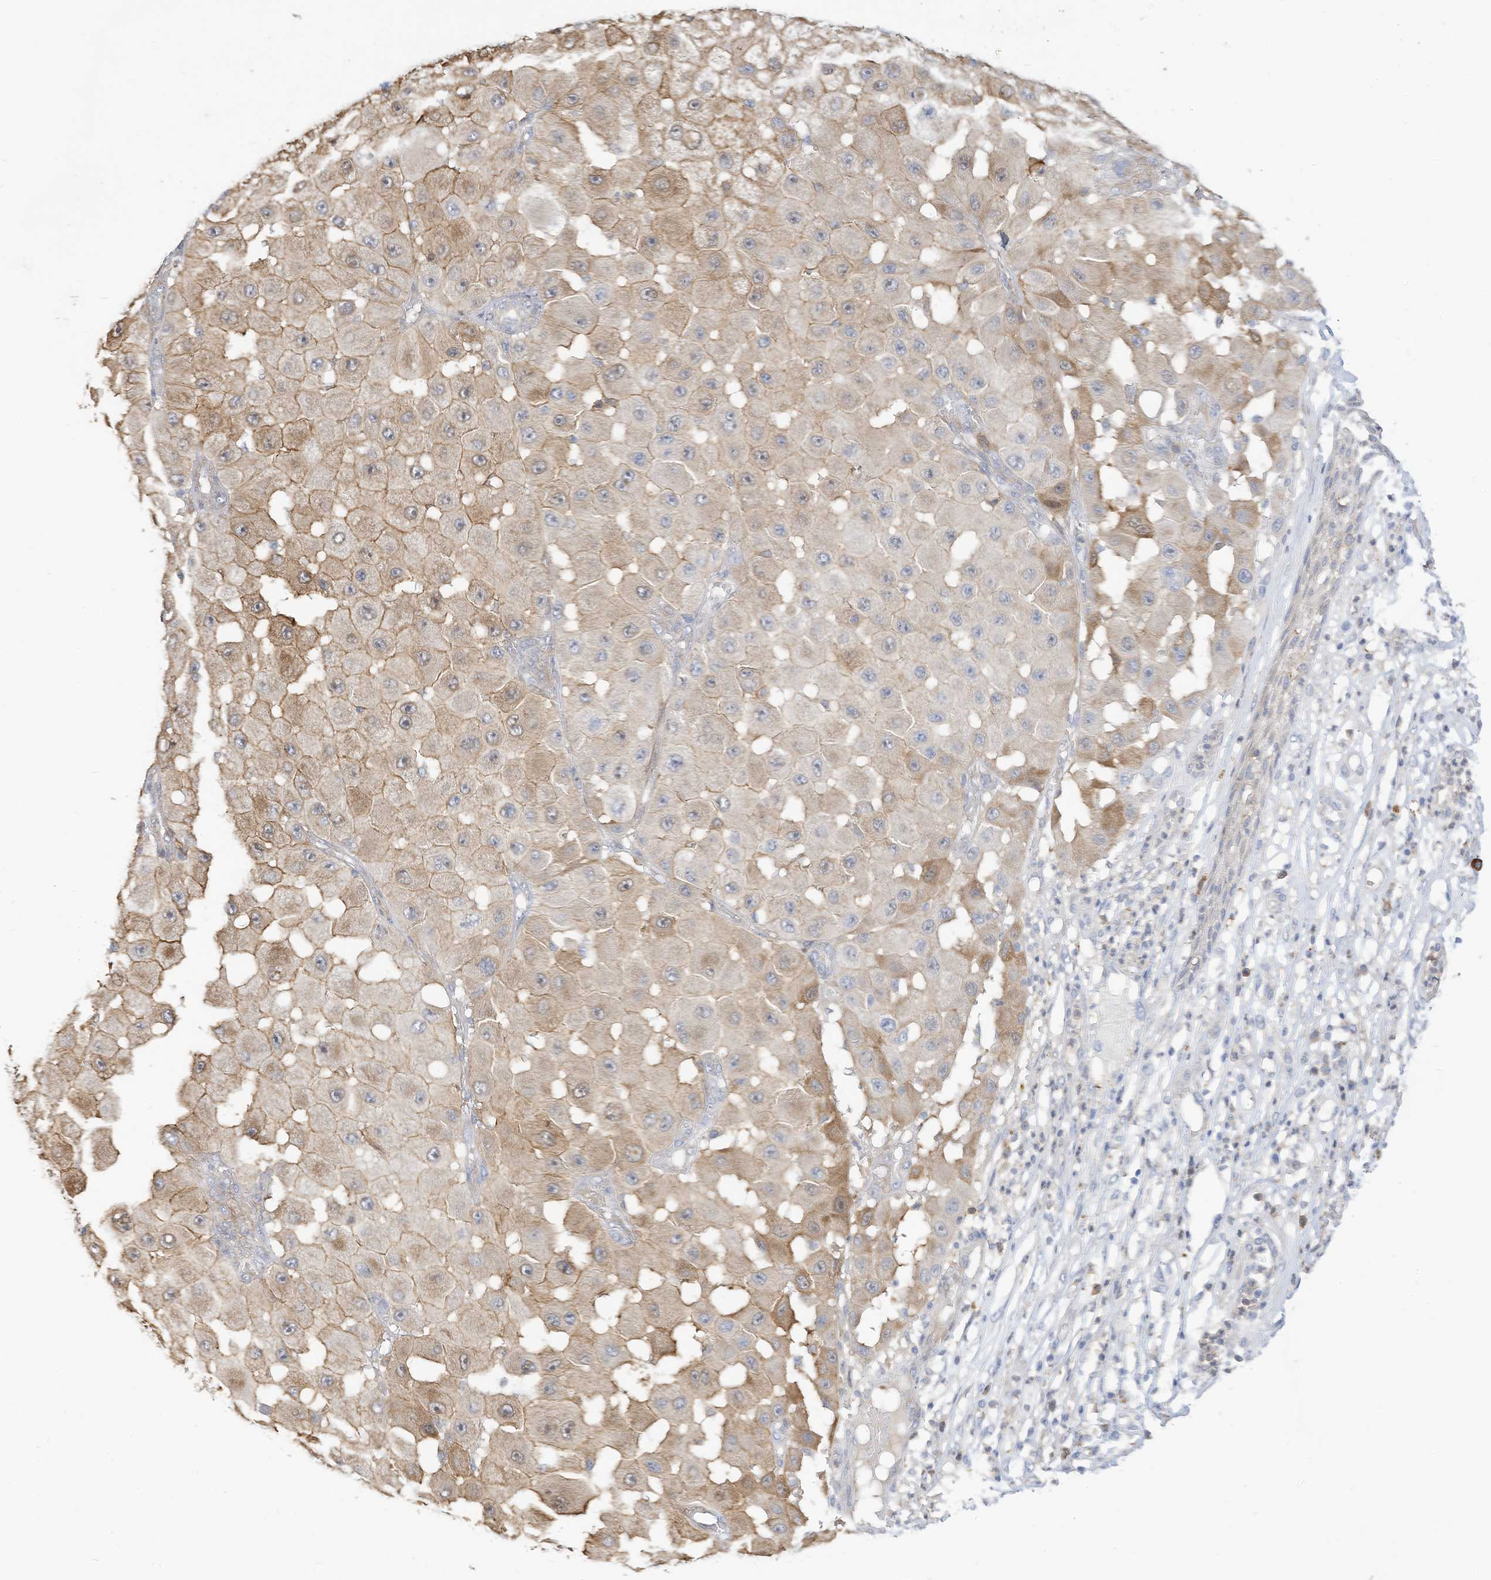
{"staining": {"intensity": "moderate", "quantity": "25%-75%", "location": "cytoplasmic/membranous"}, "tissue": "melanoma", "cell_type": "Tumor cells", "image_type": "cancer", "snomed": [{"axis": "morphology", "description": "Malignant melanoma, NOS"}, {"axis": "topography", "description": "Skin"}], "caption": "Melanoma stained with a protein marker reveals moderate staining in tumor cells.", "gene": "ATP13A1", "patient": {"sex": "female", "age": 81}}